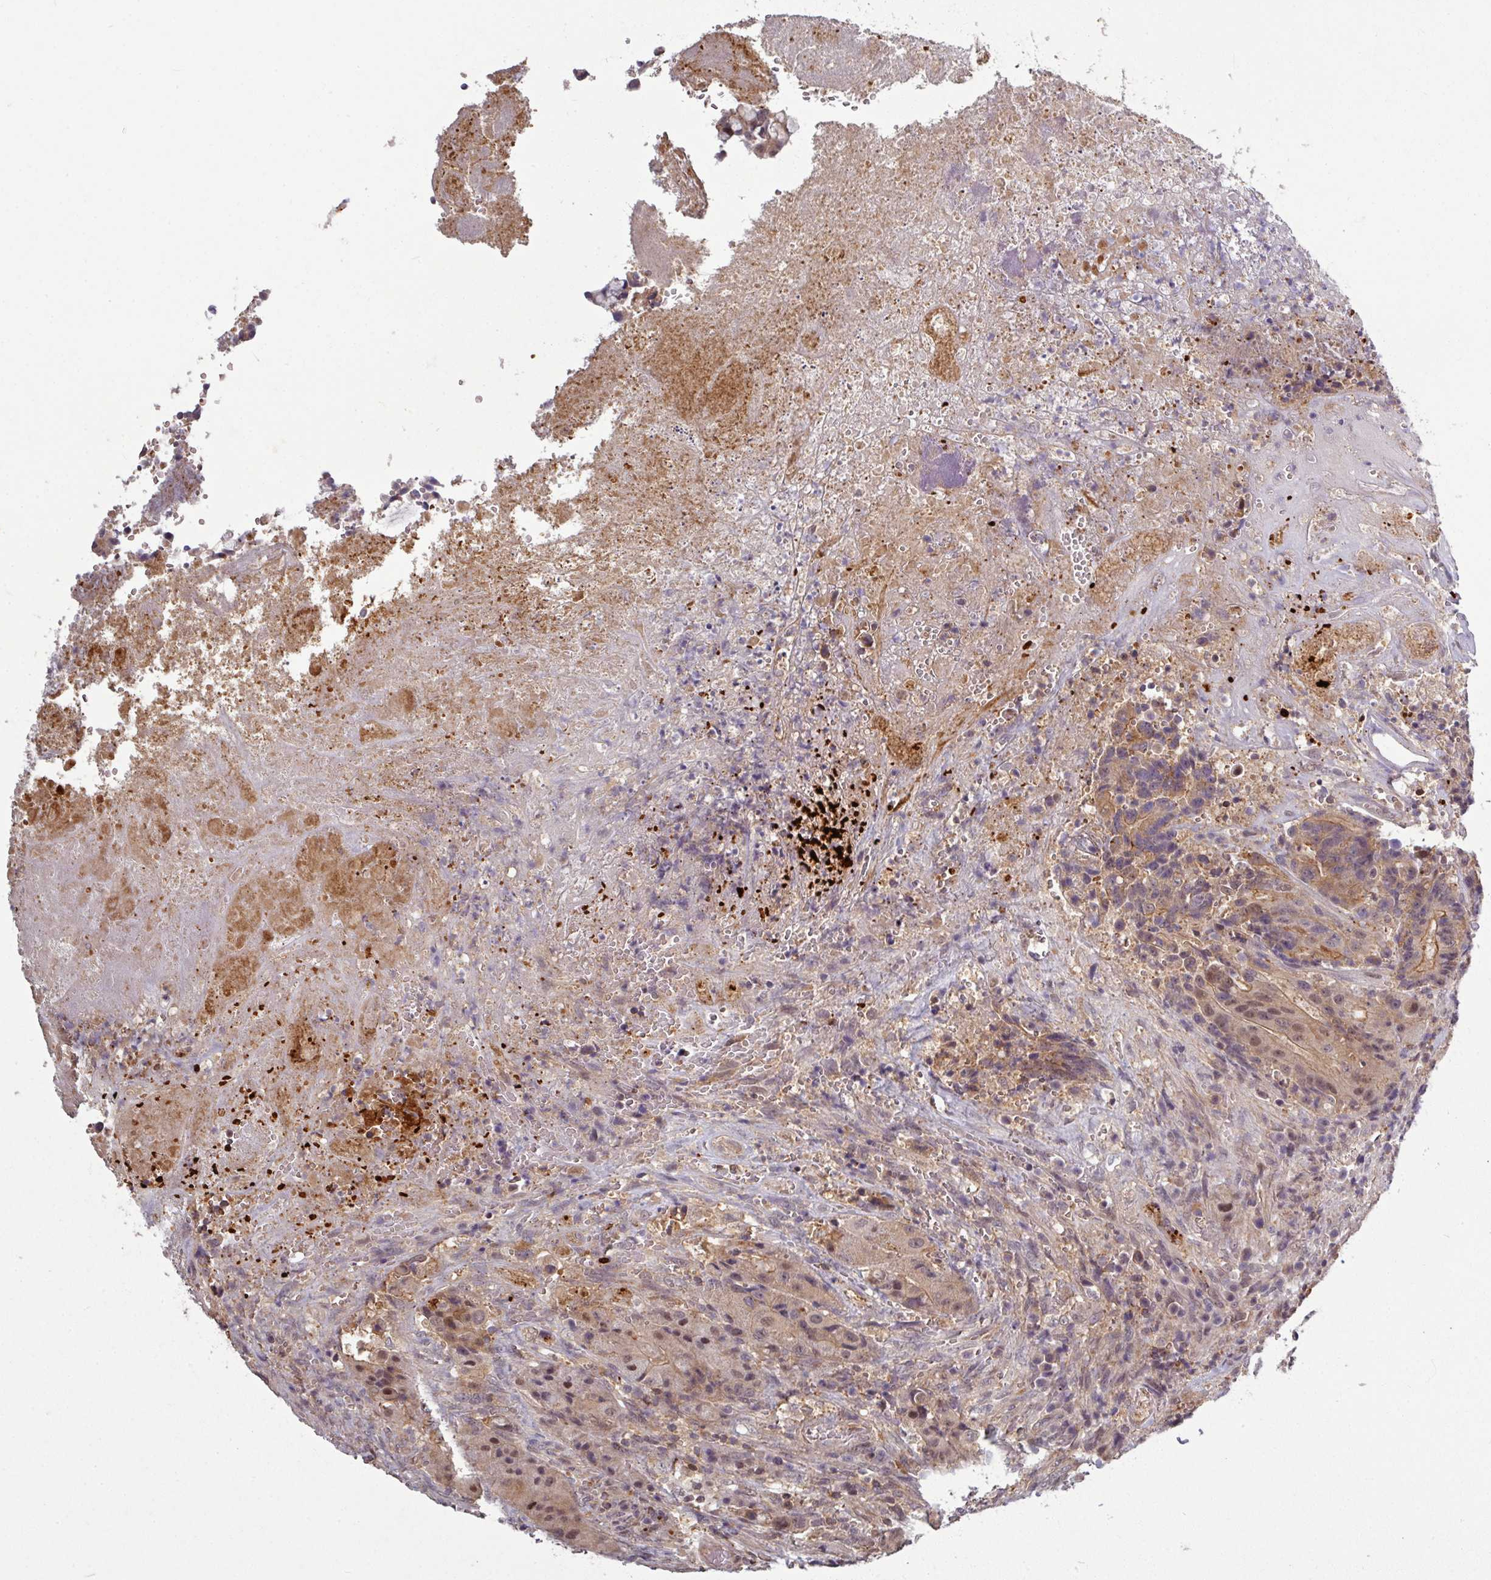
{"staining": {"intensity": "moderate", "quantity": "25%-75%", "location": "cytoplasmic/membranous,nuclear"}, "tissue": "colorectal cancer", "cell_type": "Tumor cells", "image_type": "cancer", "snomed": [{"axis": "morphology", "description": "Adenocarcinoma, NOS"}, {"axis": "topography", "description": "Rectum"}], "caption": "Immunohistochemical staining of colorectal adenocarcinoma displays medium levels of moderate cytoplasmic/membranous and nuclear positivity in about 25%-75% of tumor cells.", "gene": "TUSC3", "patient": {"sex": "male", "age": 69}}